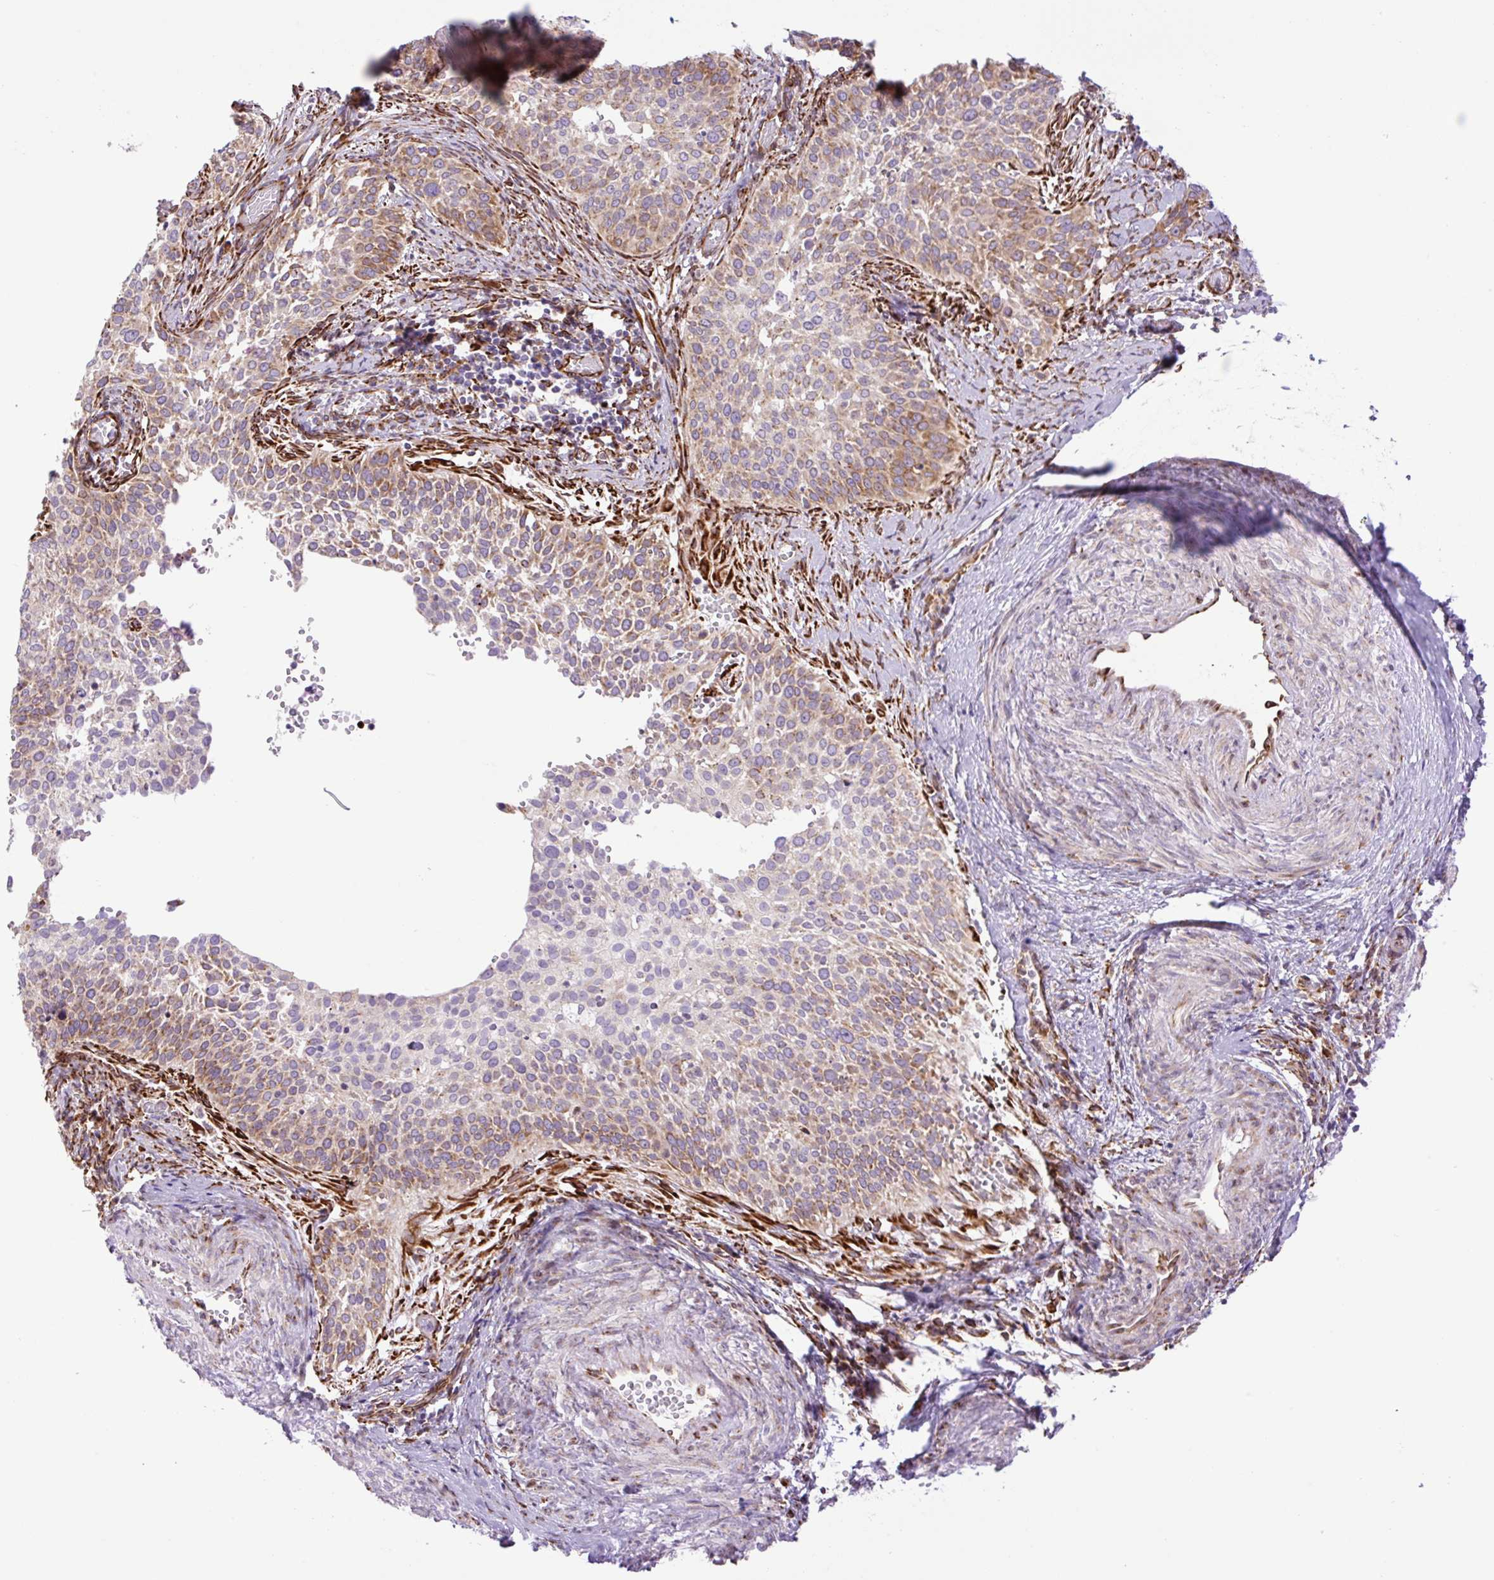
{"staining": {"intensity": "moderate", "quantity": "25%-75%", "location": "cytoplasmic/membranous"}, "tissue": "cervical cancer", "cell_type": "Tumor cells", "image_type": "cancer", "snomed": [{"axis": "morphology", "description": "Squamous cell carcinoma, NOS"}, {"axis": "topography", "description": "Cervix"}], "caption": "Squamous cell carcinoma (cervical) tissue demonstrates moderate cytoplasmic/membranous staining in about 25%-75% of tumor cells, visualized by immunohistochemistry.", "gene": "RAB30", "patient": {"sex": "female", "age": 44}}